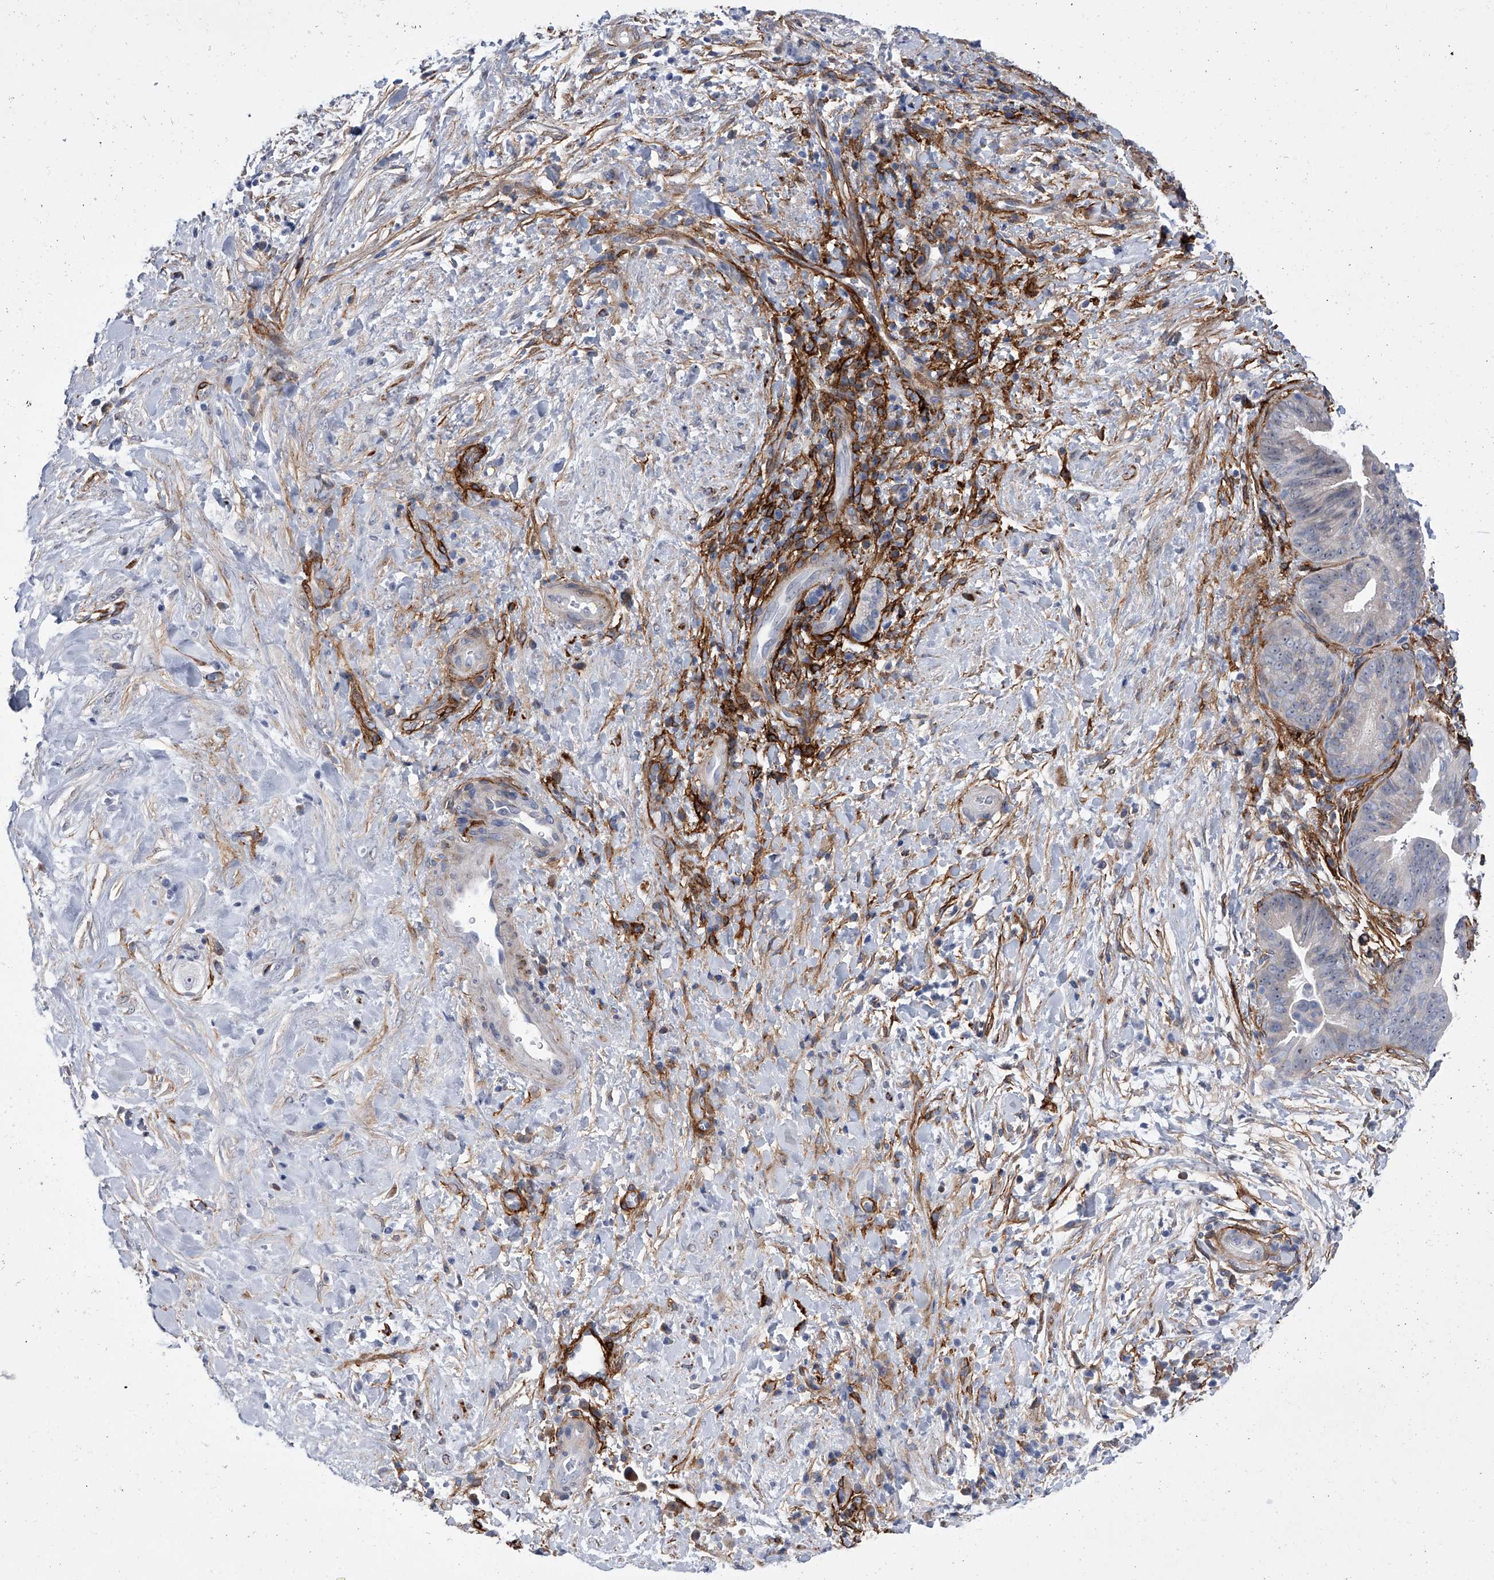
{"staining": {"intensity": "negative", "quantity": "none", "location": "none"}, "tissue": "pancreatic cancer", "cell_type": "Tumor cells", "image_type": "cancer", "snomed": [{"axis": "morphology", "description": "Adenocarcinoma, NOS"}, {"axis": "topography", "description": "Pancreas"}], "caption": "The micrograph exhibits no significant expression in tumor cells of pancreatic adenocarcinoma.", "gene": "ALG14", "patient": {"sex": "male", "age": 75}}